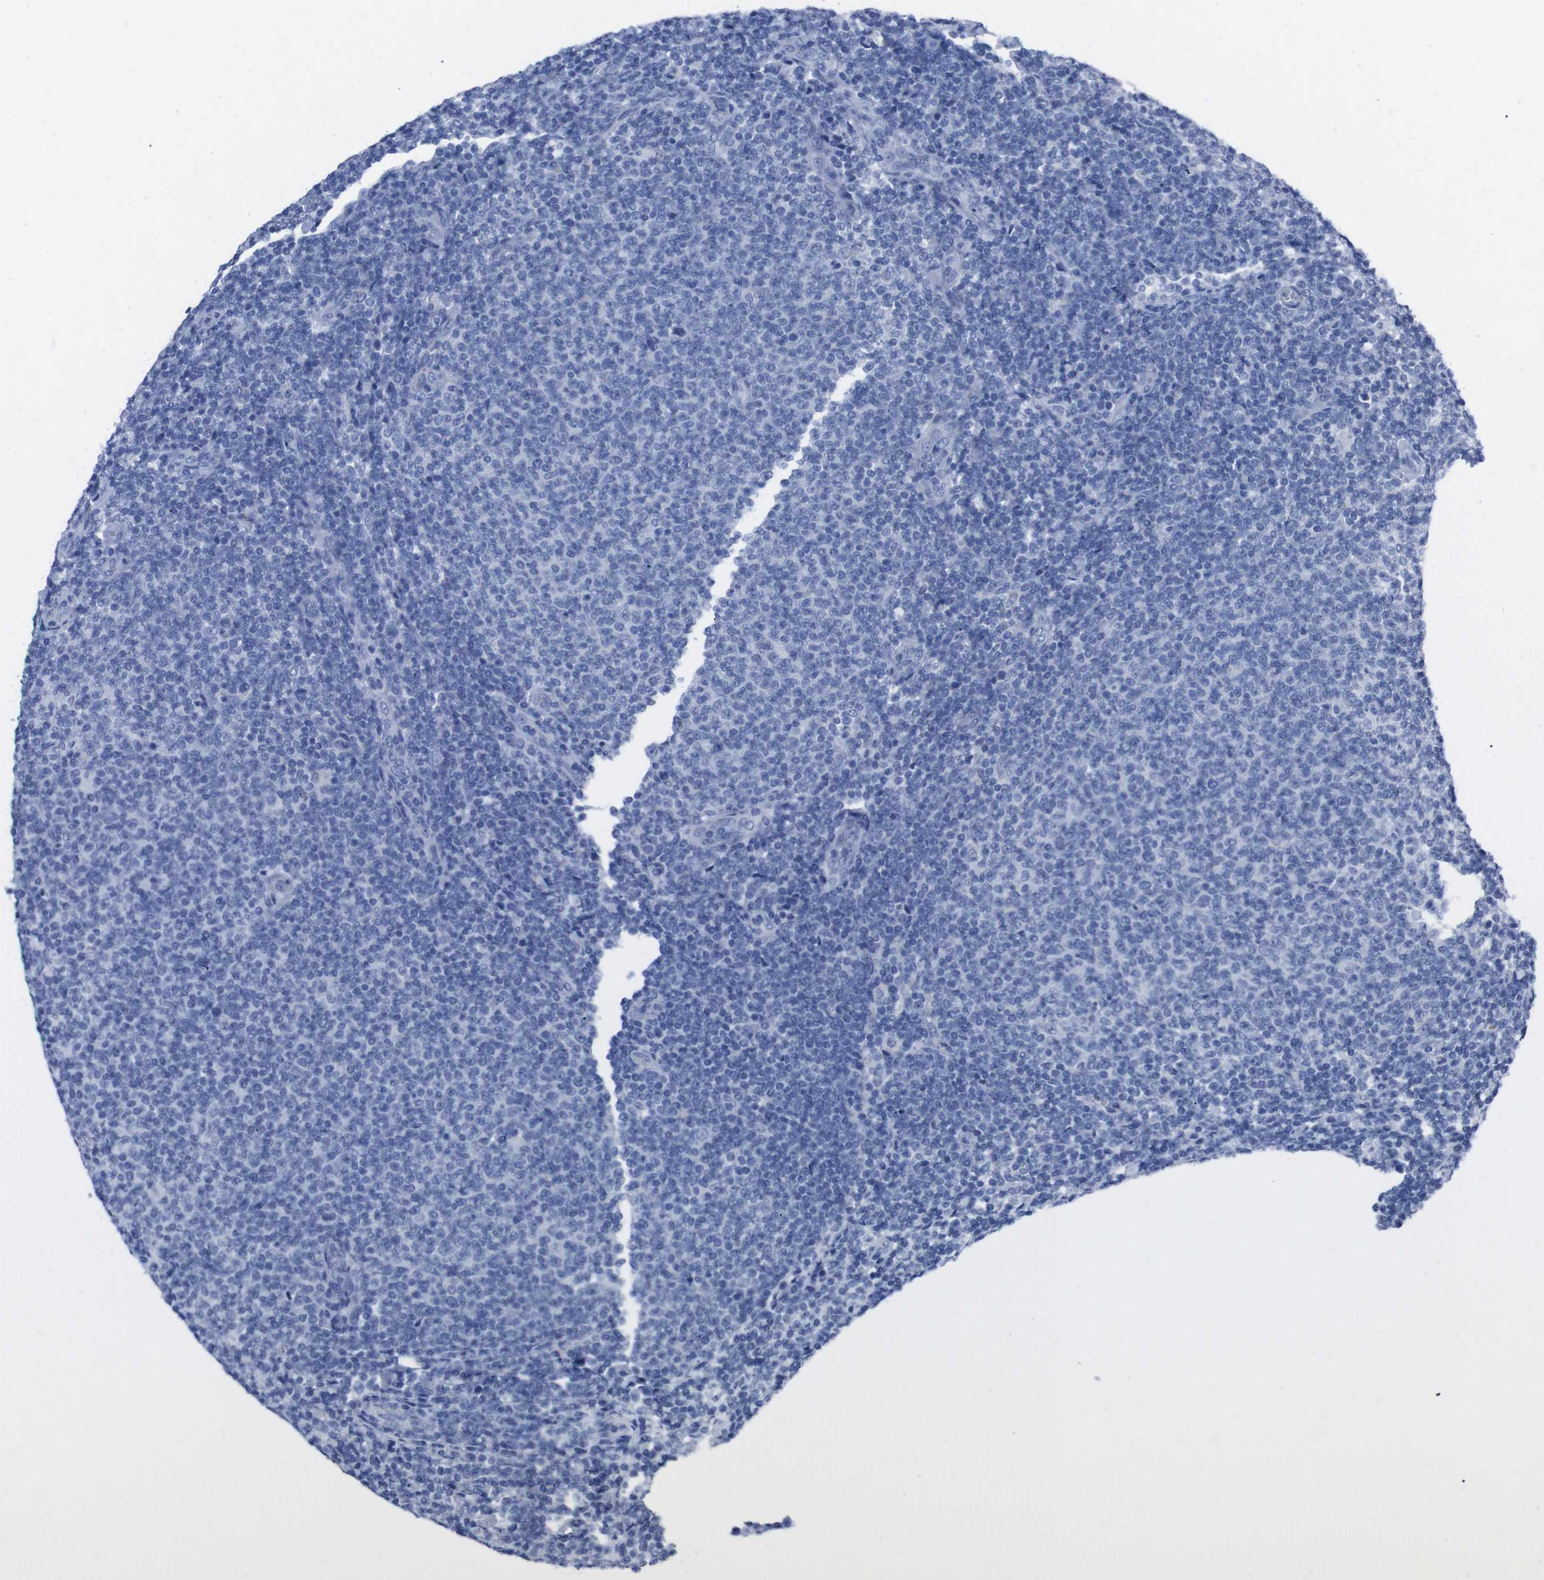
{"staining": {"intensity": "negative", "quantity": "none", "location": "none"}, "tissue": "lymphoma", "cell_type": "Tumor cells", "image_type": "cancer", "snomed": [{"axis": "morphology", "description": "Malignant lymphoma, non-Hodgkin's type, Low grade"}, {"axis": "topography", "description": "Lymph node"}], "caption": "Immunohistochemistry histopathology image of neoplastic tissue: human lymphoma stained with DAB exhibits no significant protein staining in tumor cells.", "gene": "GJB2", "patient": {"sex": "male", "age": 66}}